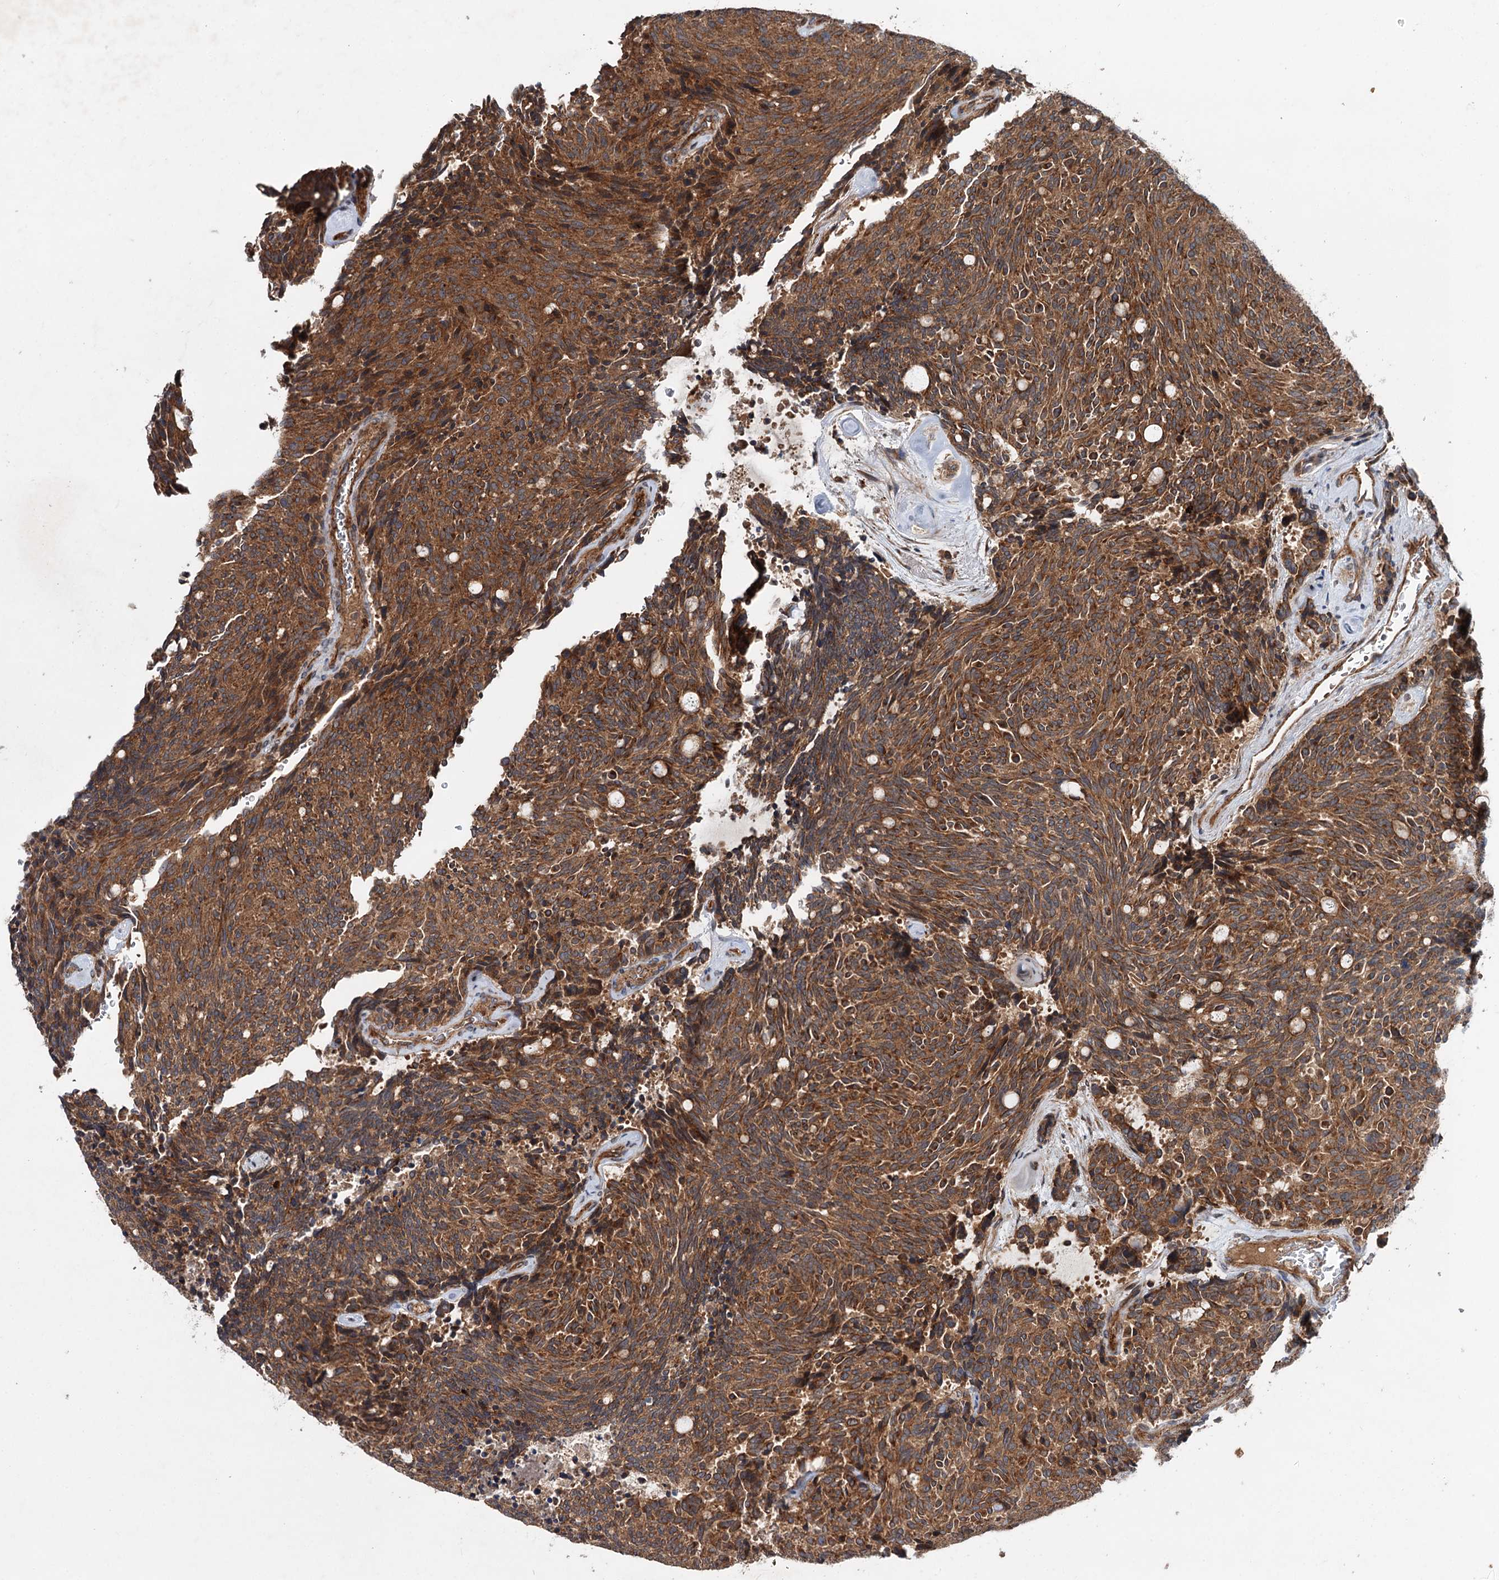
{"staining": {"intensity": "moderate", "quantity": ">75%", "location": "cytoplasmic/membranous"}, "tissue": "carcinoid", "cell_type": "Tumor cells", "image_type": "cancer", "snomed": [{"axis": "morphology", "description": "Carcinoid, malignant, NOS"}, {"axis": "topography", "description": "Pancreas"}], "caption": "Approximately >75% of tumor cells in human carcinoid show moderate cytoplasmic/membranous protein expression as visualized by brown immunohistochemical staining.", "gene": "ADGRG4", "patient": {"sex": "female", "age": 54}}